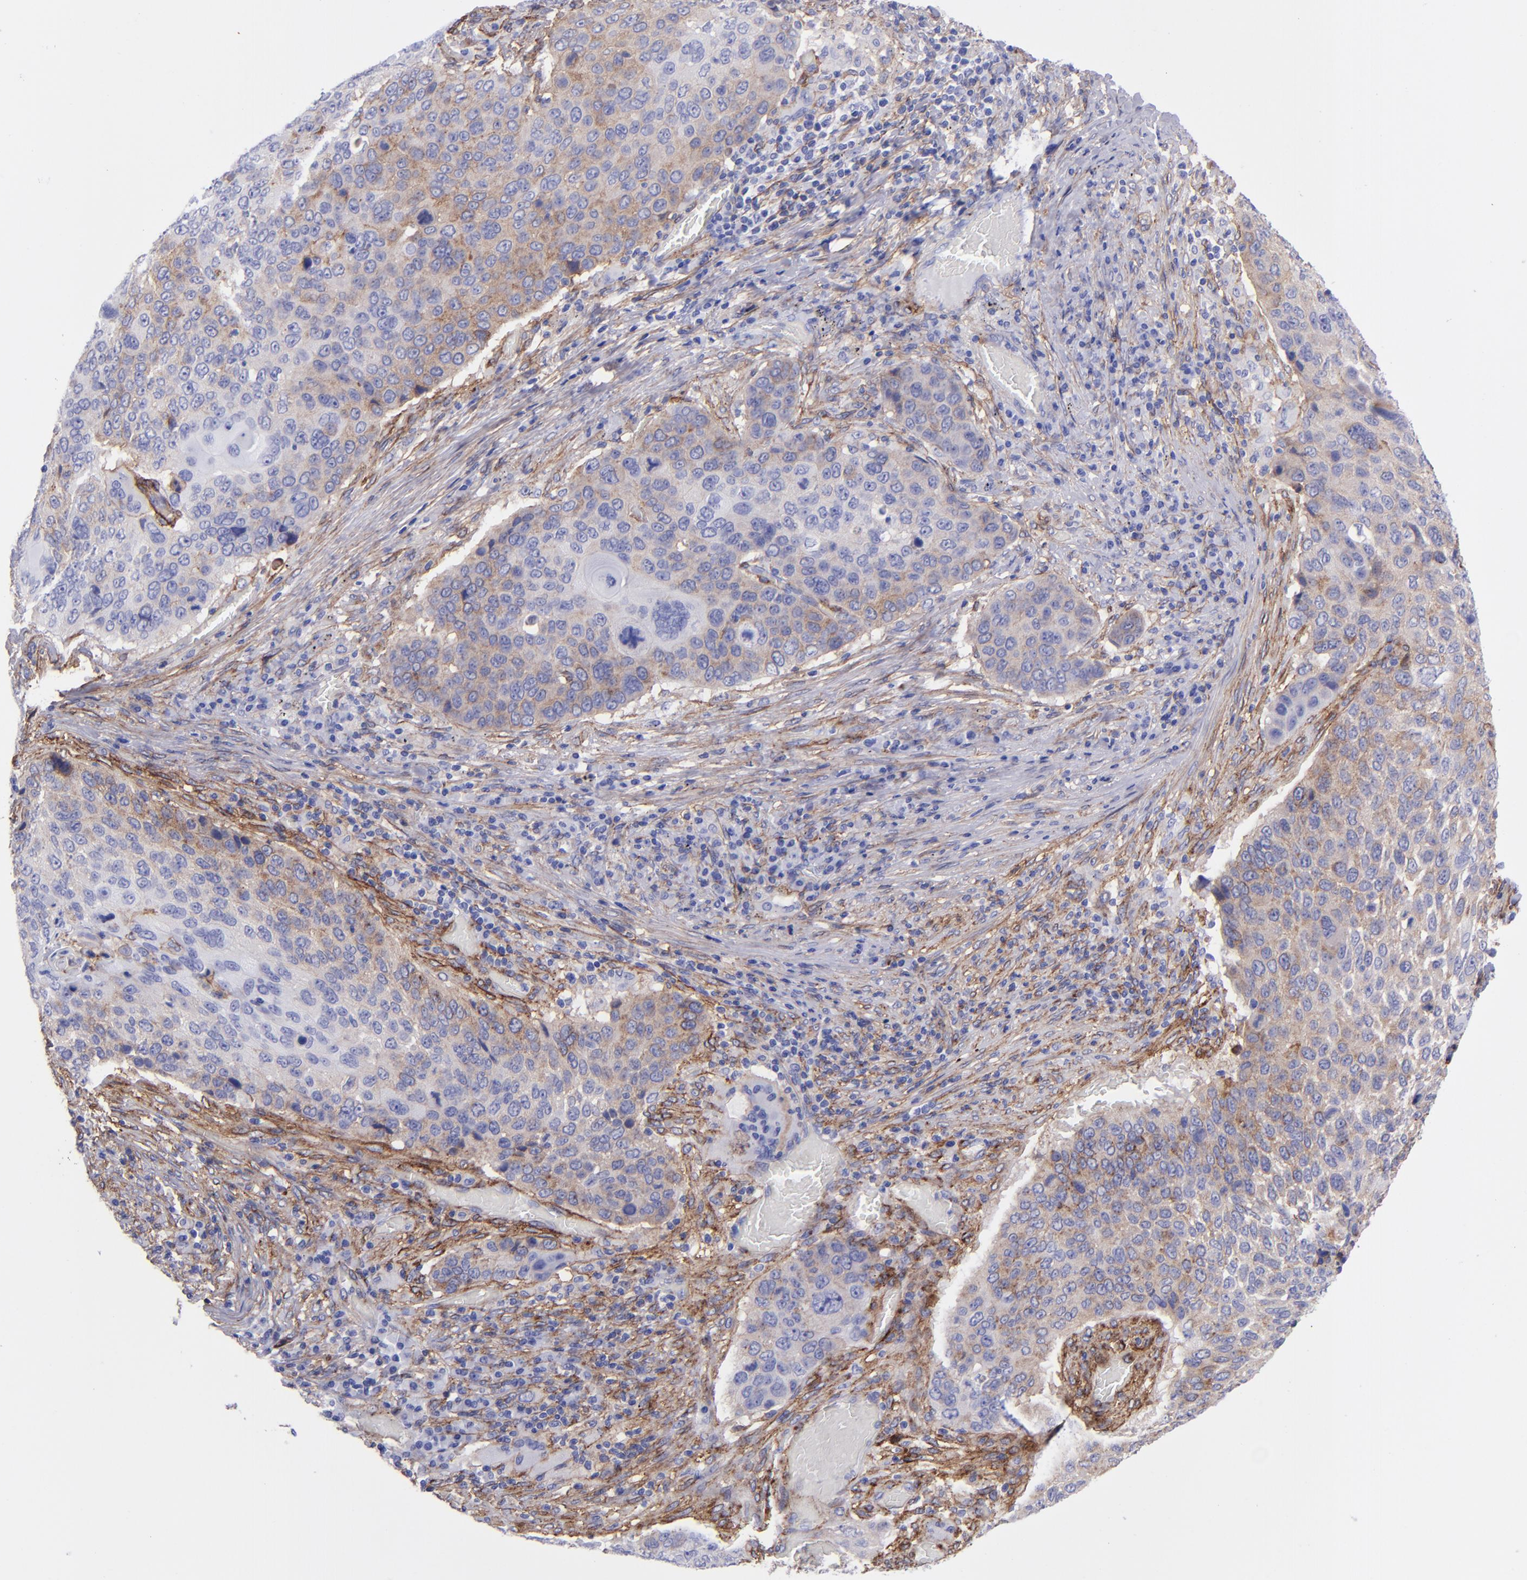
{"staining": {"intensity": "weak", "quantity": "<25%", "location": "cytoplasmic/membranous"}, "tissue": "lung cancer", "cell_type": "Tumor cells", "image_type": "cancer", "snomed": [{"axis": "morphology", "description": "Squamous cell carcinoma, NOS"}, {"axis": "topography", "description": "Lung"}], "caption": "The photomicrograph displays no significant positivity in tumor cells of lung squamous cell carcinoma.", "gene": "ITGAV", "patient": {"sex": "male", "age": 68}}